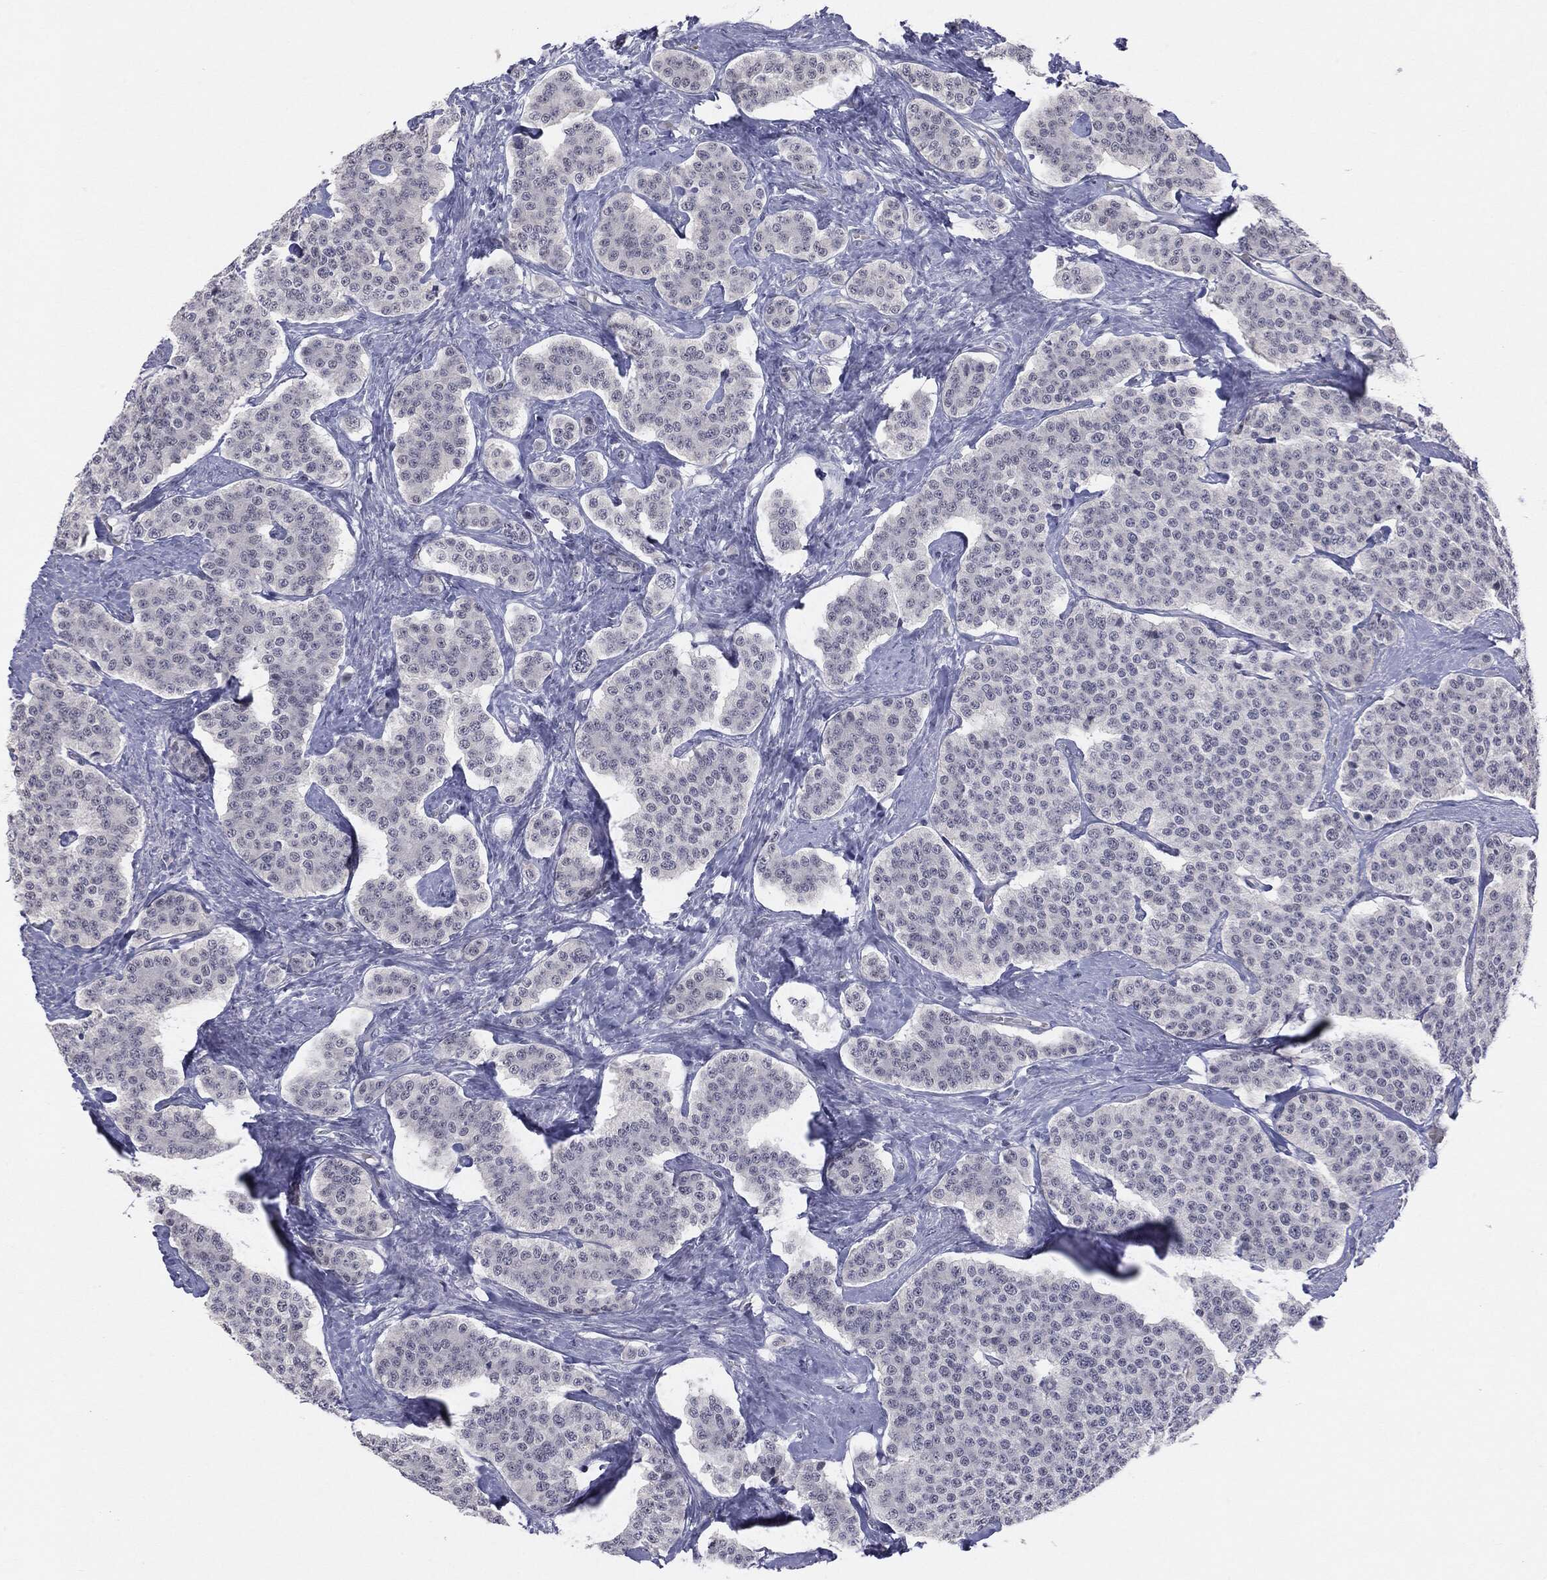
{"staining": {"intensity": "negative", "quantity": "none", "location": "none"}, "tissue": "carcinoid", "cell_type": "Tumor cells", "image_type": "cancer", "snomed": [{"axis": "morphology", "description": "Carcinoid, malignant, NOS"}, {"axis": "topography", "description": "Small intestine"}], "caption": "DAB immunohistochemical staining of human carcinoid (malignant) shows no significant expression in tumor cells.", "gene": "SLC5A5", "patient": {"sex": "female", "age": 58}}